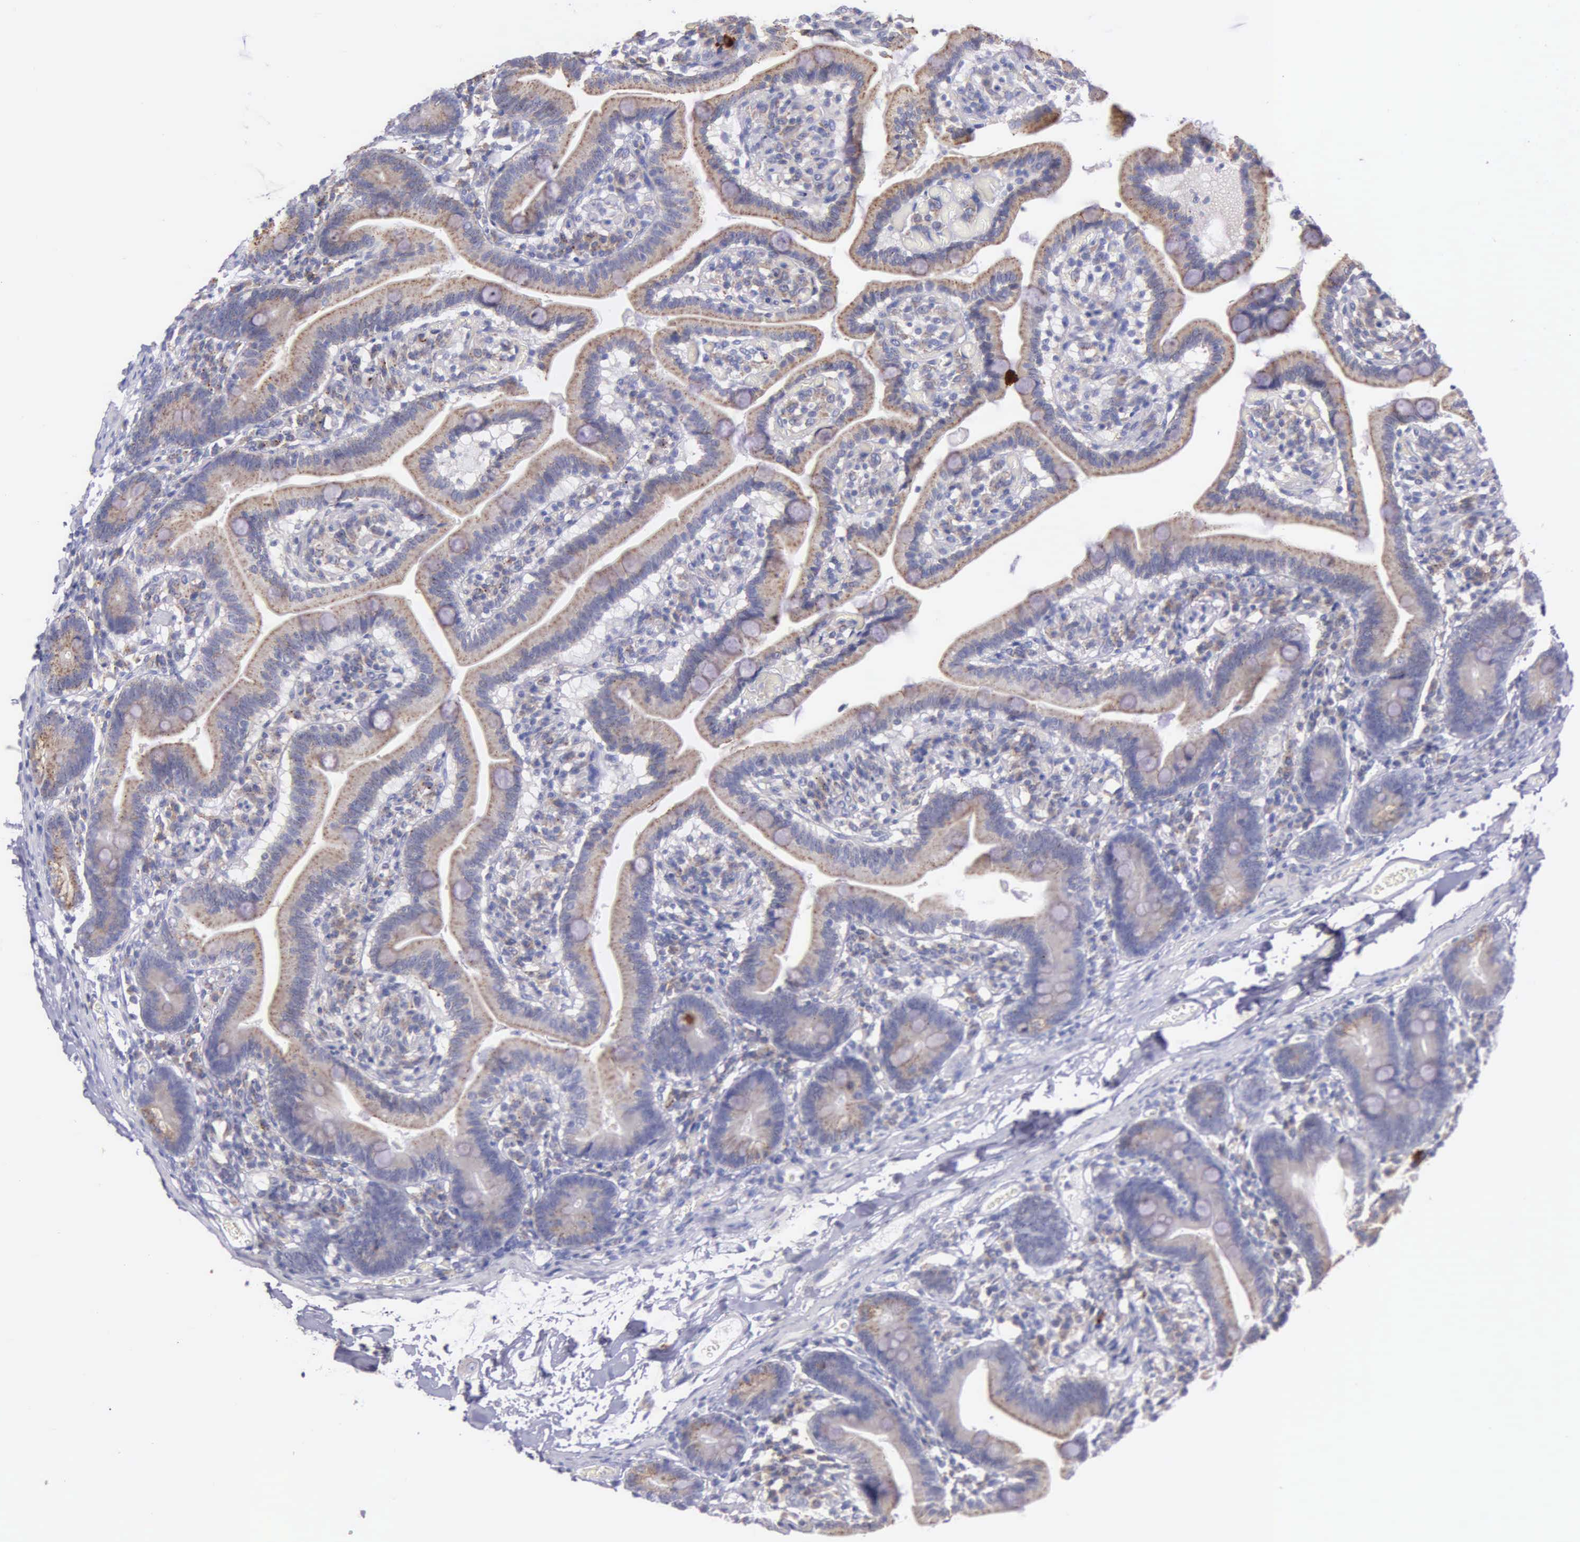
{"staining": {"intensity": "moderate", "quantity": ">75%", "location": "cytoplasmic/membranous"}, "tissue": "duodenum", "cell_type": "Glandular cells", "image_type": "normal", "snomed": [{"axis": "morphology", "description": "Normal tissue, NOS"}, {"axis": "topography", "description": "Duodenum"}], "caption": "This is an image of IHC staining of benign duodenum, which shows moderate staining in the cytoplasmic/membranous of glandular cells.", "gene": "CTAGE15", "patient": {"sex": "female", "age": 75}}